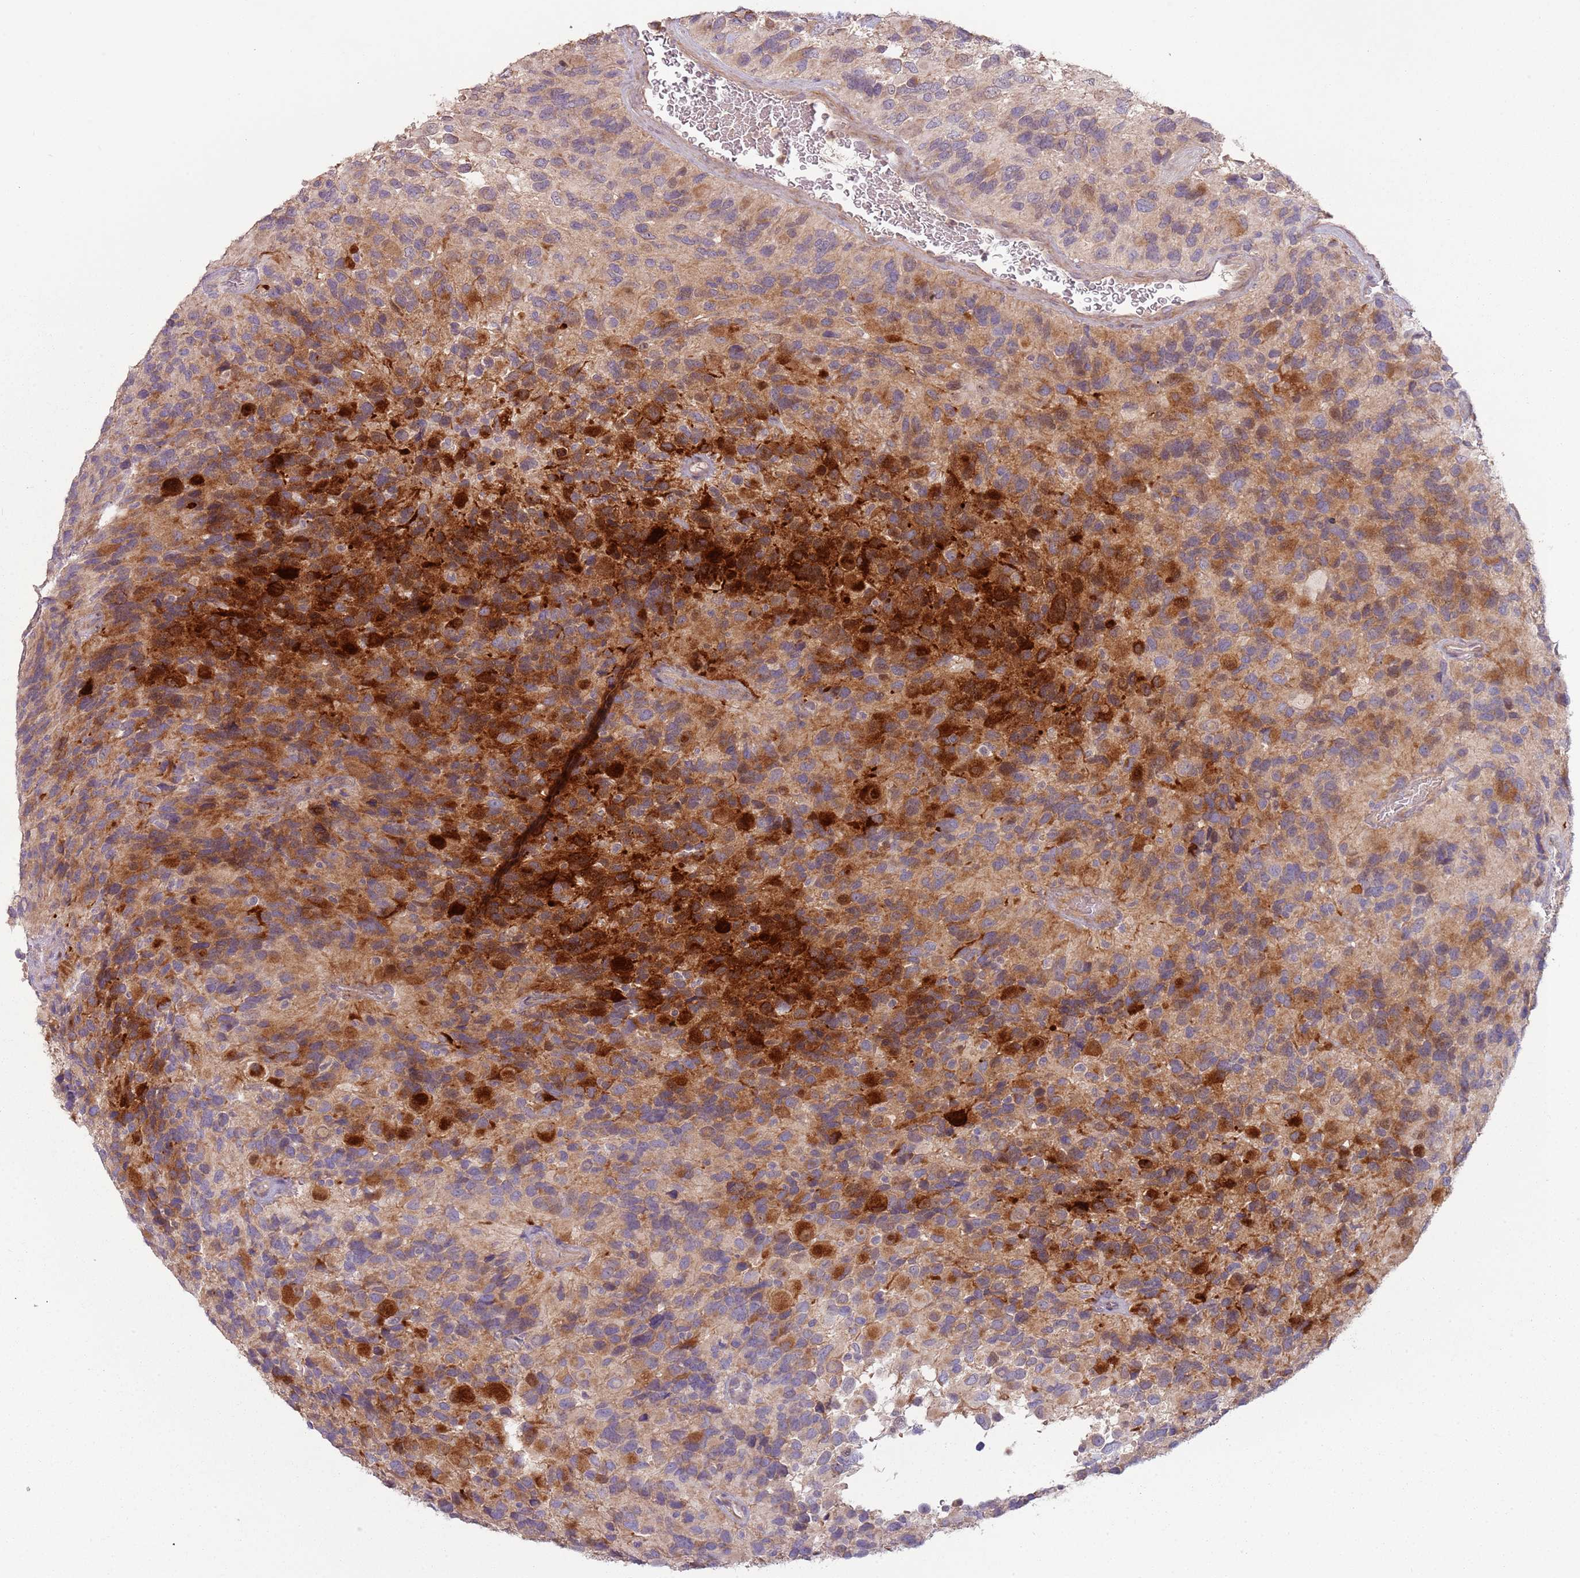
{"staining": {"intensity": "strong", "quantity": "<25%", "location": "cytoplasmic/membranous"}, "tissue": "glioma", "cell_type": "Tumor cells", "image_type": "cancer", "snomed": [{"axis": "morphology", "description": "Glioma, malignant, High grade"}, {"axis": "topography", "description": "Brain"}], "caption": "Immunohistochemical staining of malignant glioma (high-grade) demonstrates strong cytoplasmic/membranous protein staining in approximately <25% of tumor cells. (brown staining indicates protein expression, while blue staining denotes nuclei).", "gene": "DTD2", "patient": {"sex": "male", "age": 77}}